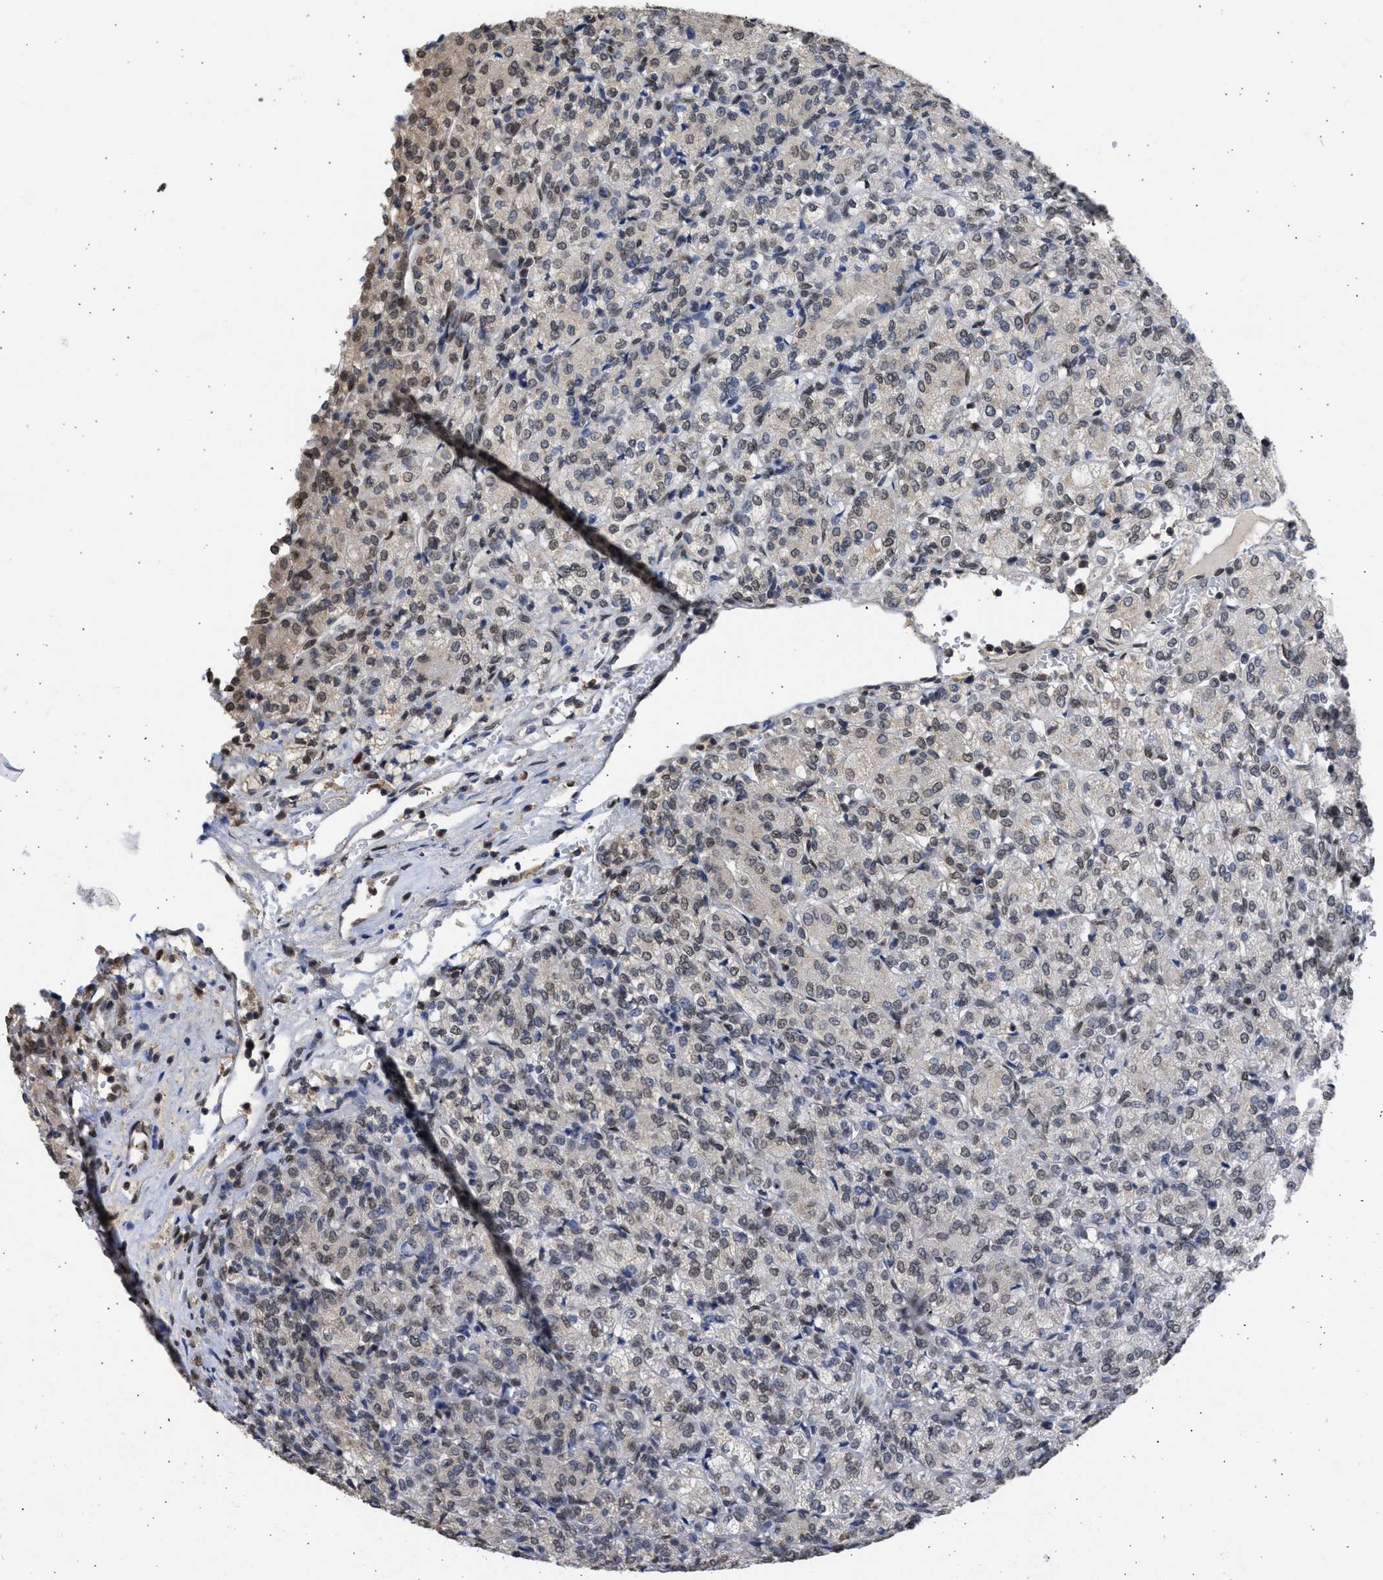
{"staining": {"intensity": "negative", "quantity": "none", "location": "none"}, "tissue": "renal cancer", "cell_type": "Tumor cells", "image_type": "cancer", "snomed": [{"axis": "morphology", "description": "Adenocarcinoma, NOS"}, {"axis": "topography", "description": "Kidney"}], "caption": "IHC of renal cancer (adenocarcinoma) displays no positivity in tumor cells.", "gene": "NUP35", "patient": {"sex": "male", "age": 77}}